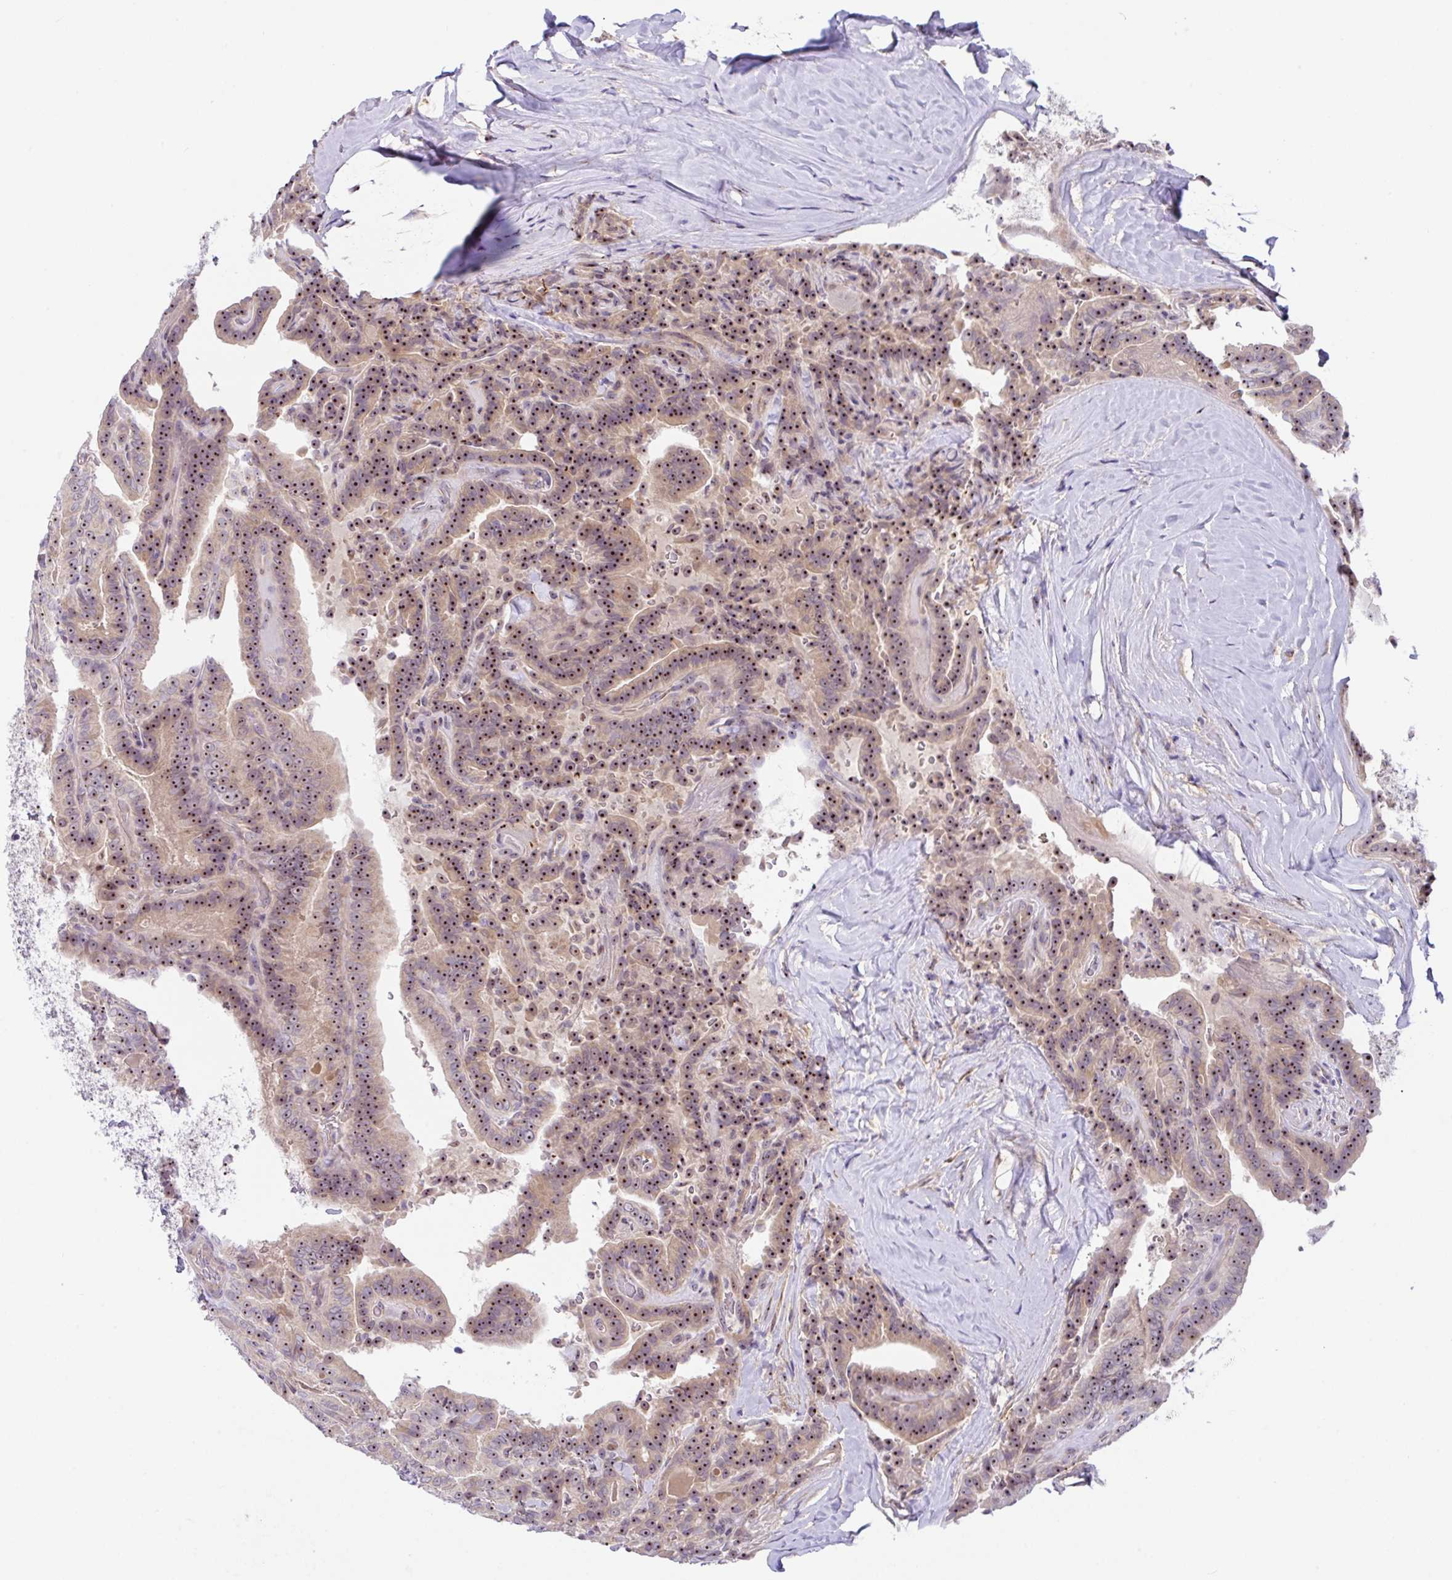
{"staining": {"intensity": "strong", "quantity": ">75%", "location": "cytoplasmic/membranous,nuclear"}, "tissue": "thyroid cancer", "cell_type": "Tumor cells", "image_type": "cancer", "snomed": [{"axis": "morphology", "description": "Papillary adenocarcinoma, NOS"}, {"axis": "topography", "description": "Thyroid gland"}], "caption": "Brown immunohistochemical staining in thyroid cancer demonstrates strong cytoplasmic/membranous and nuclear expression in approximately >75% of tumor cells. (brown staining indicates protein expression, while blue staining denotes nuclei).", "gene": "MXRA8", "patient": {"sex": "male", "age": 61}}